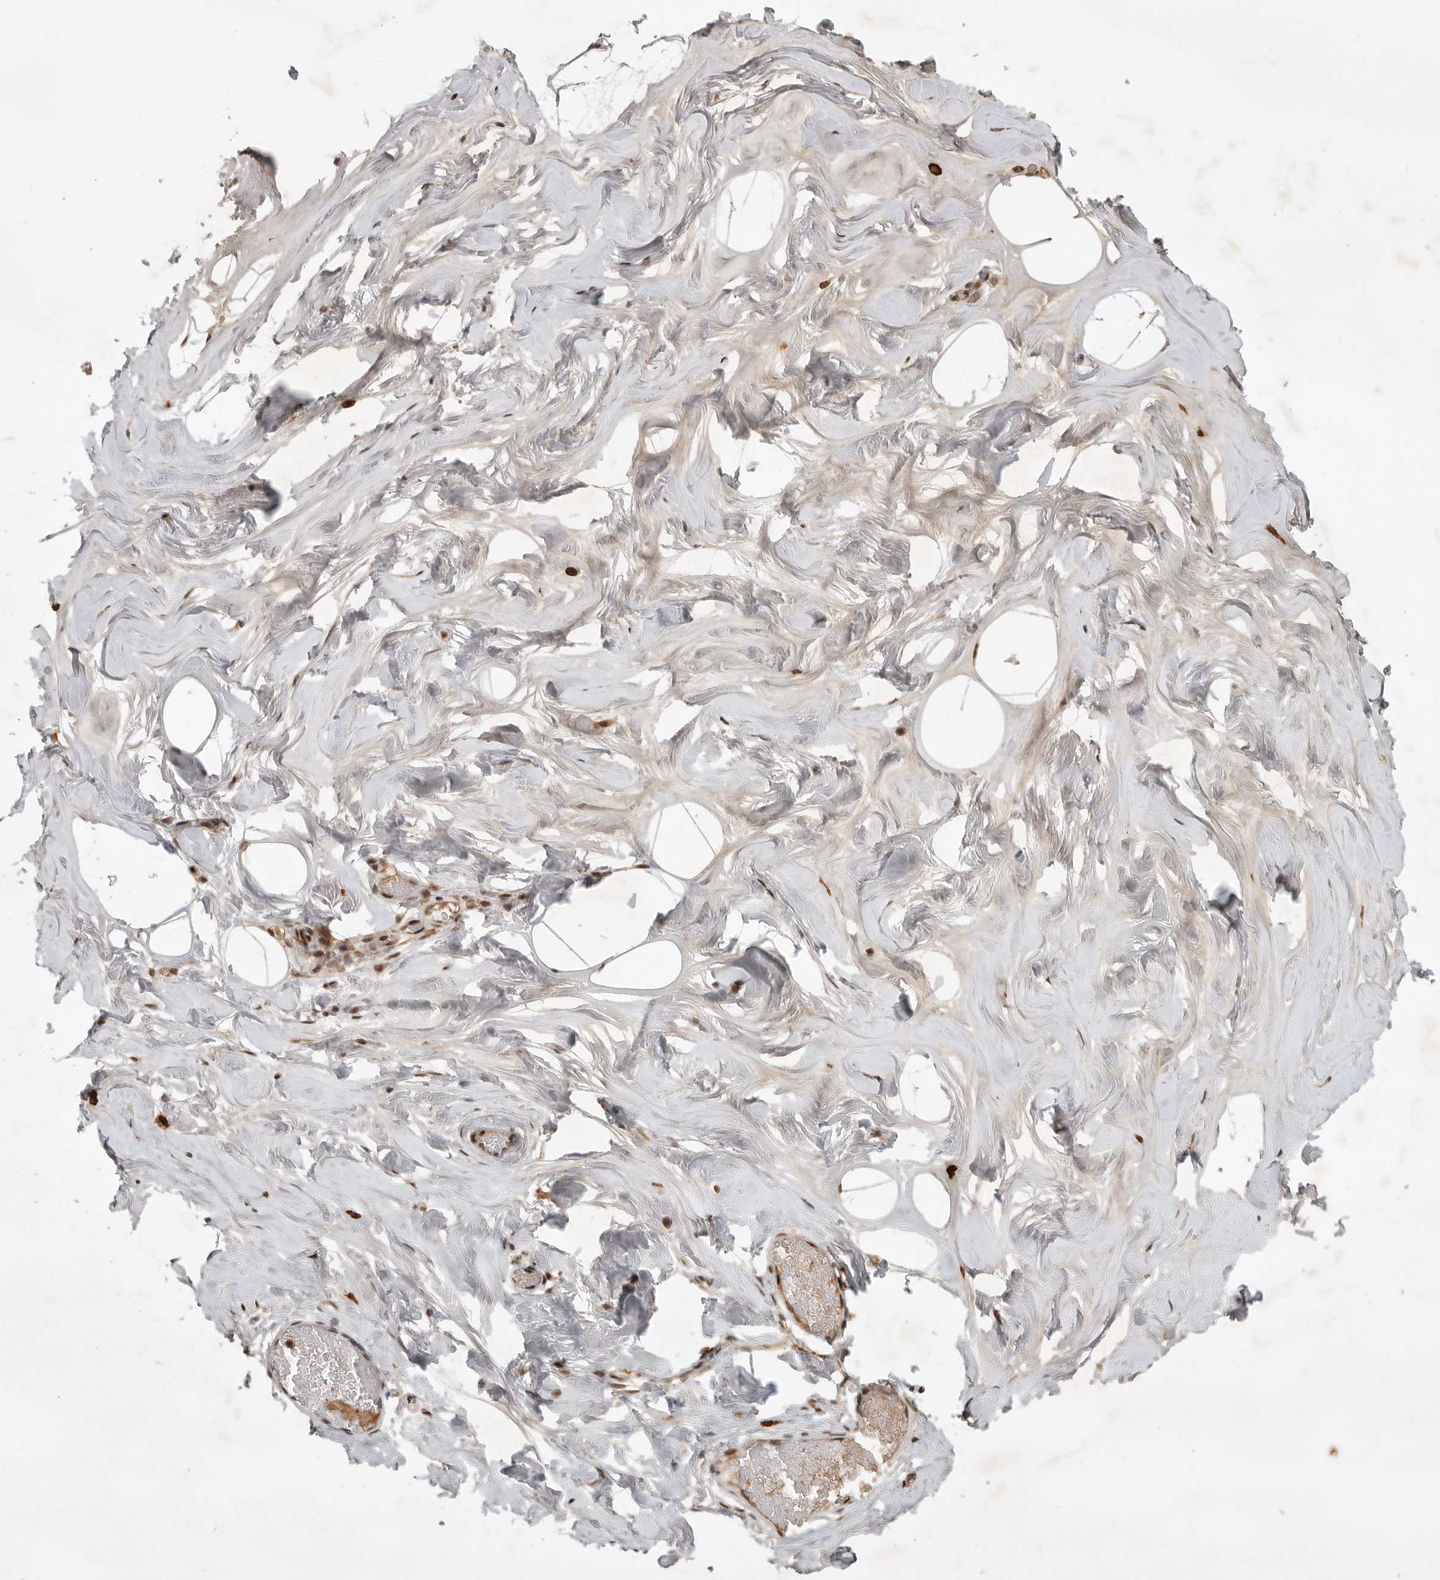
{"staining": {"intensity": "moderate", "quantity": ">75%", "location": "nuclear"}, "tissue": "adipose tissue", "cell_type": "Adipocytes", "image_type": "normal", "snomed": [{"axis": "morphology", "description": "Normal tissue, NOS"}, {"axis": "morphology", "description": "Fibrosis, NOS"}, {"axis": "topography", "description": "Breast"}, {"axis": "topography", "description": "Adipose tissue"}], "caption": "Unremarkable adipose tissue demonstrates moderate nuclear staining in approximately >75% of adipocytes, visualized by immunohistochemistry.", "gene": "CBLL1", "patient": {"sex": "female", "age": 39}}